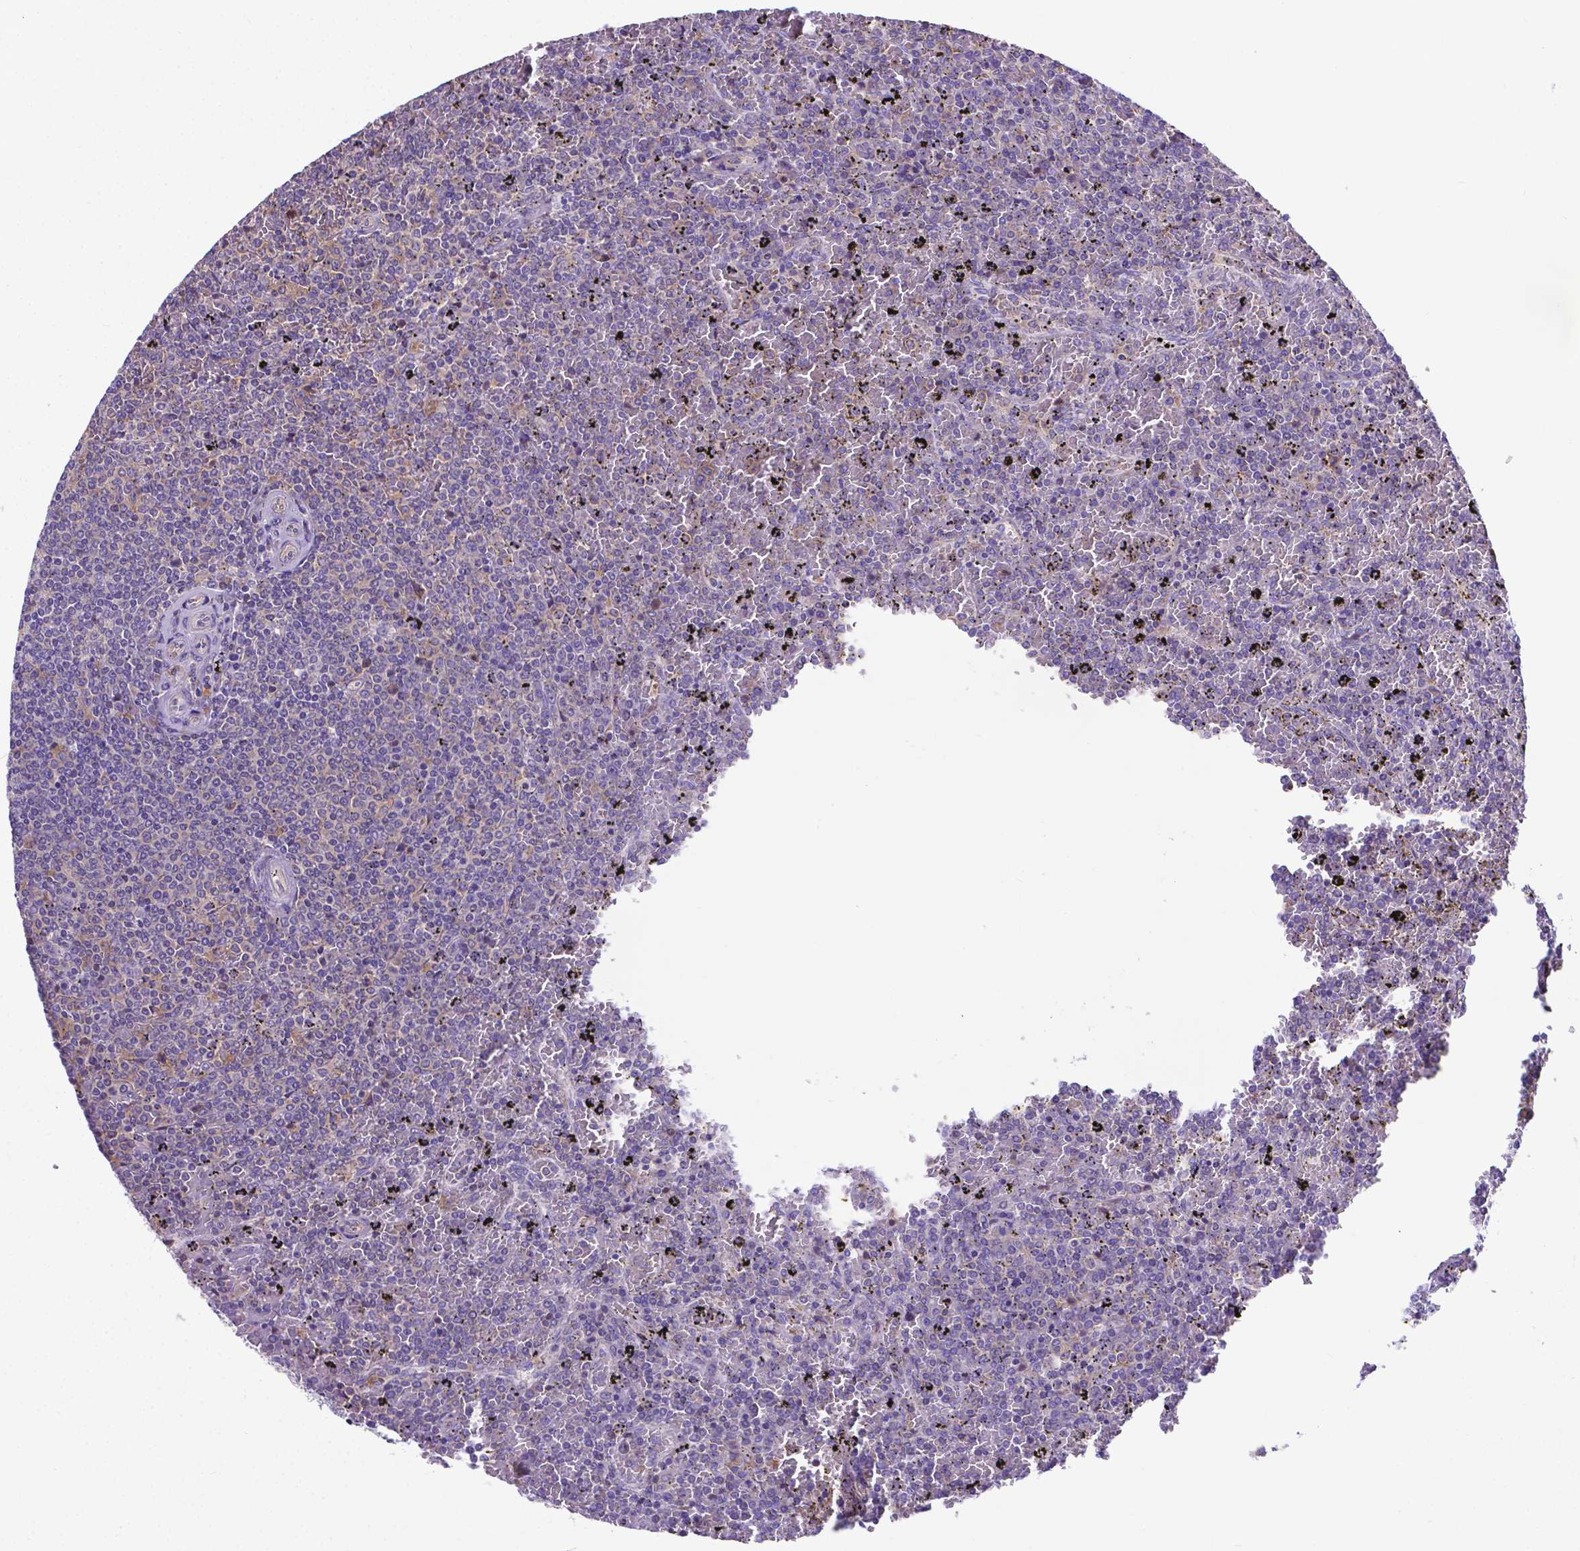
{"staining": {"intensity": "negative", "quantity": "none", "location": "none"}, "tissue": "lymphoma", "cell_type": "Tumor cells", "image_type": "cancer", "snomed": [{"axis": "morphology", "description": "Malignant lymphoma, non-Hodgkin's type, Low grade"}, {"axis": "topography", "description": "Spleen"}], "caption": "Tumor cells are negative for protein expression in human low-grade malignant lymphoma, non-Hodgkin's type.", "gene": "RPL6", "patient": {"sex": "female", "age": 77}}